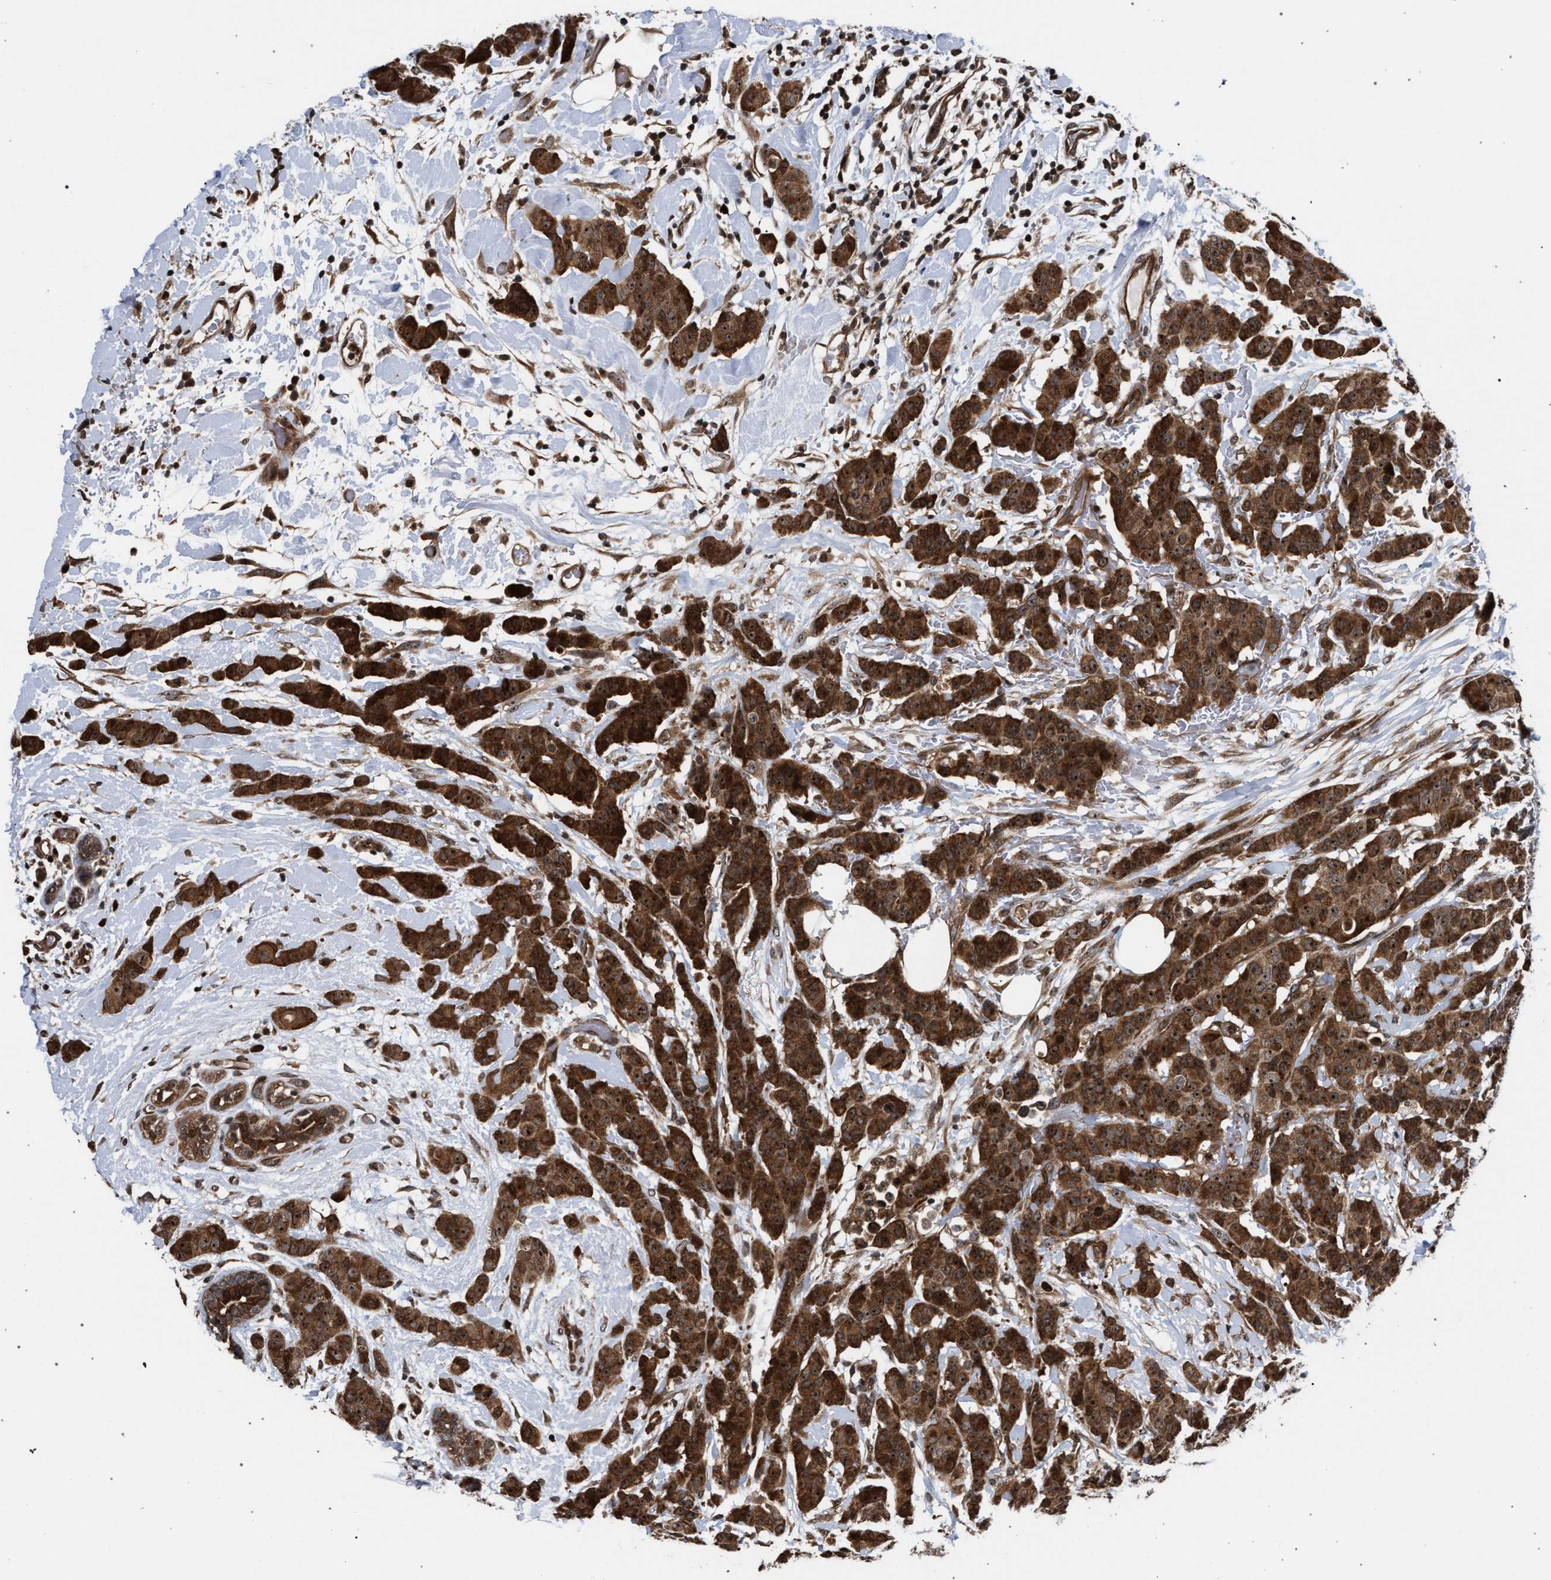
{"staining": {"intensity": "strong", "quantity": ">75%", "location": "cytoplasmic/membranous"}, "tissue": "breast cancer", "cell_type": "Tumor cells", "image_type": "cancer", "snomed": [{"axis": "morphology", "description": "Normal tissue, NOS"}, {"axis": "morphology", "description": "Duct carcinoma"}, {"axis": "topography", "description": "Breast"}], "caption": "IHC (DAB (3,3'-diaminobenzidine)) staining of breast invasive ductal carcinoma demonstrates strong cytoplasmic/membranous protein expression in about >75% of tumor cells.", "gene": "IRAK4", "patient": {"sex": "female", "age": 40}}